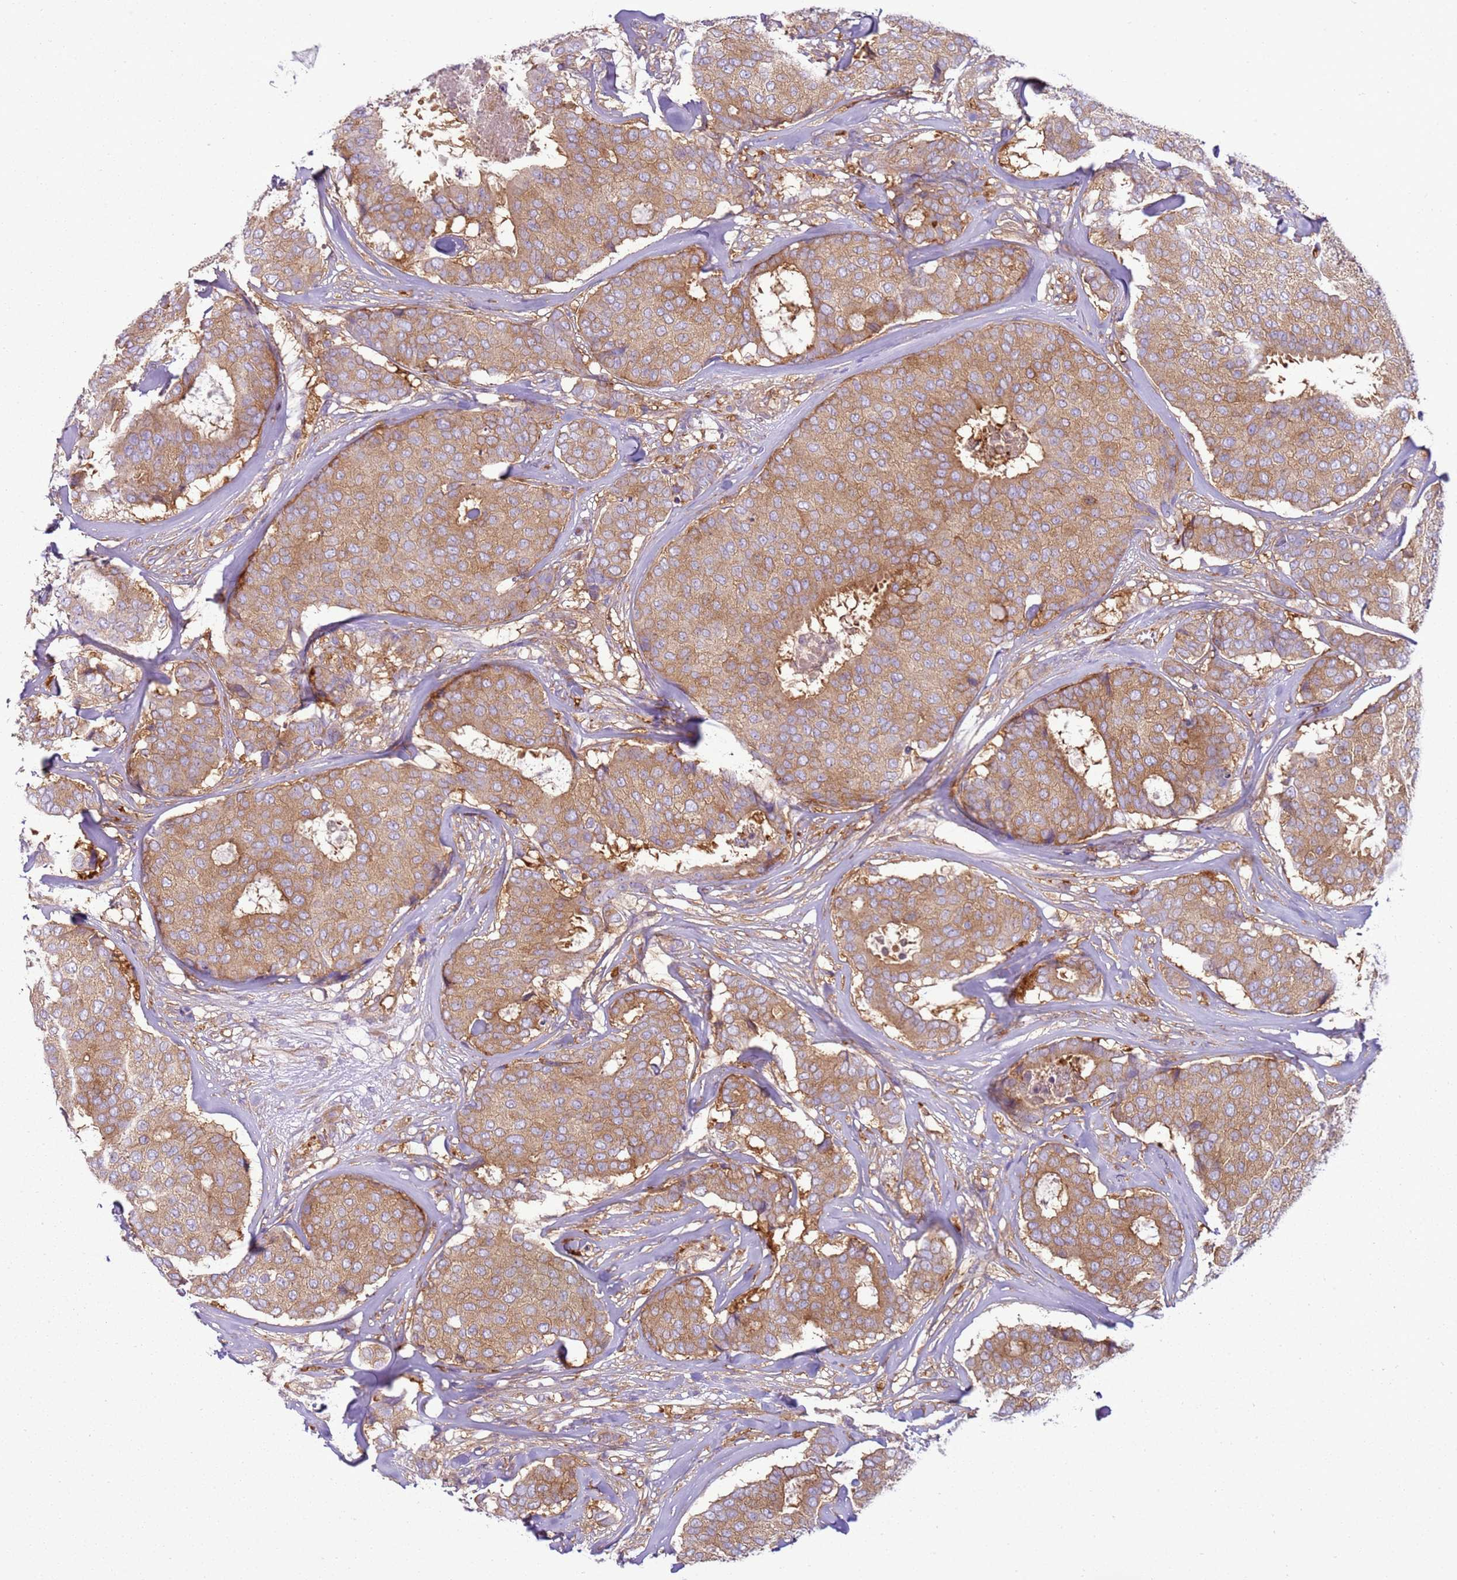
{"staining": {"intensity": "moderate", "quantity": ">75%", "location": "cytoplasmic/membranous"}, "tissue": "breast cancer", "cell_type": "Tumor cells", "image_type": "cancer", "snomed": [{"axis": "morphology", "description": "Duct carcinoma"}, {"axis": "topography", "description": "Breast"}], "caption": "DAB (3,3'-diaminobenzidine) immunohistochemical staining of human breast infiltrating ductal carcinoma demonstrates moderate cytoplasmic/membranous protein positivity in about >75% of tumor cells.", "gene": "SNX21", "patient": {"sex": "female", "age": 75}}